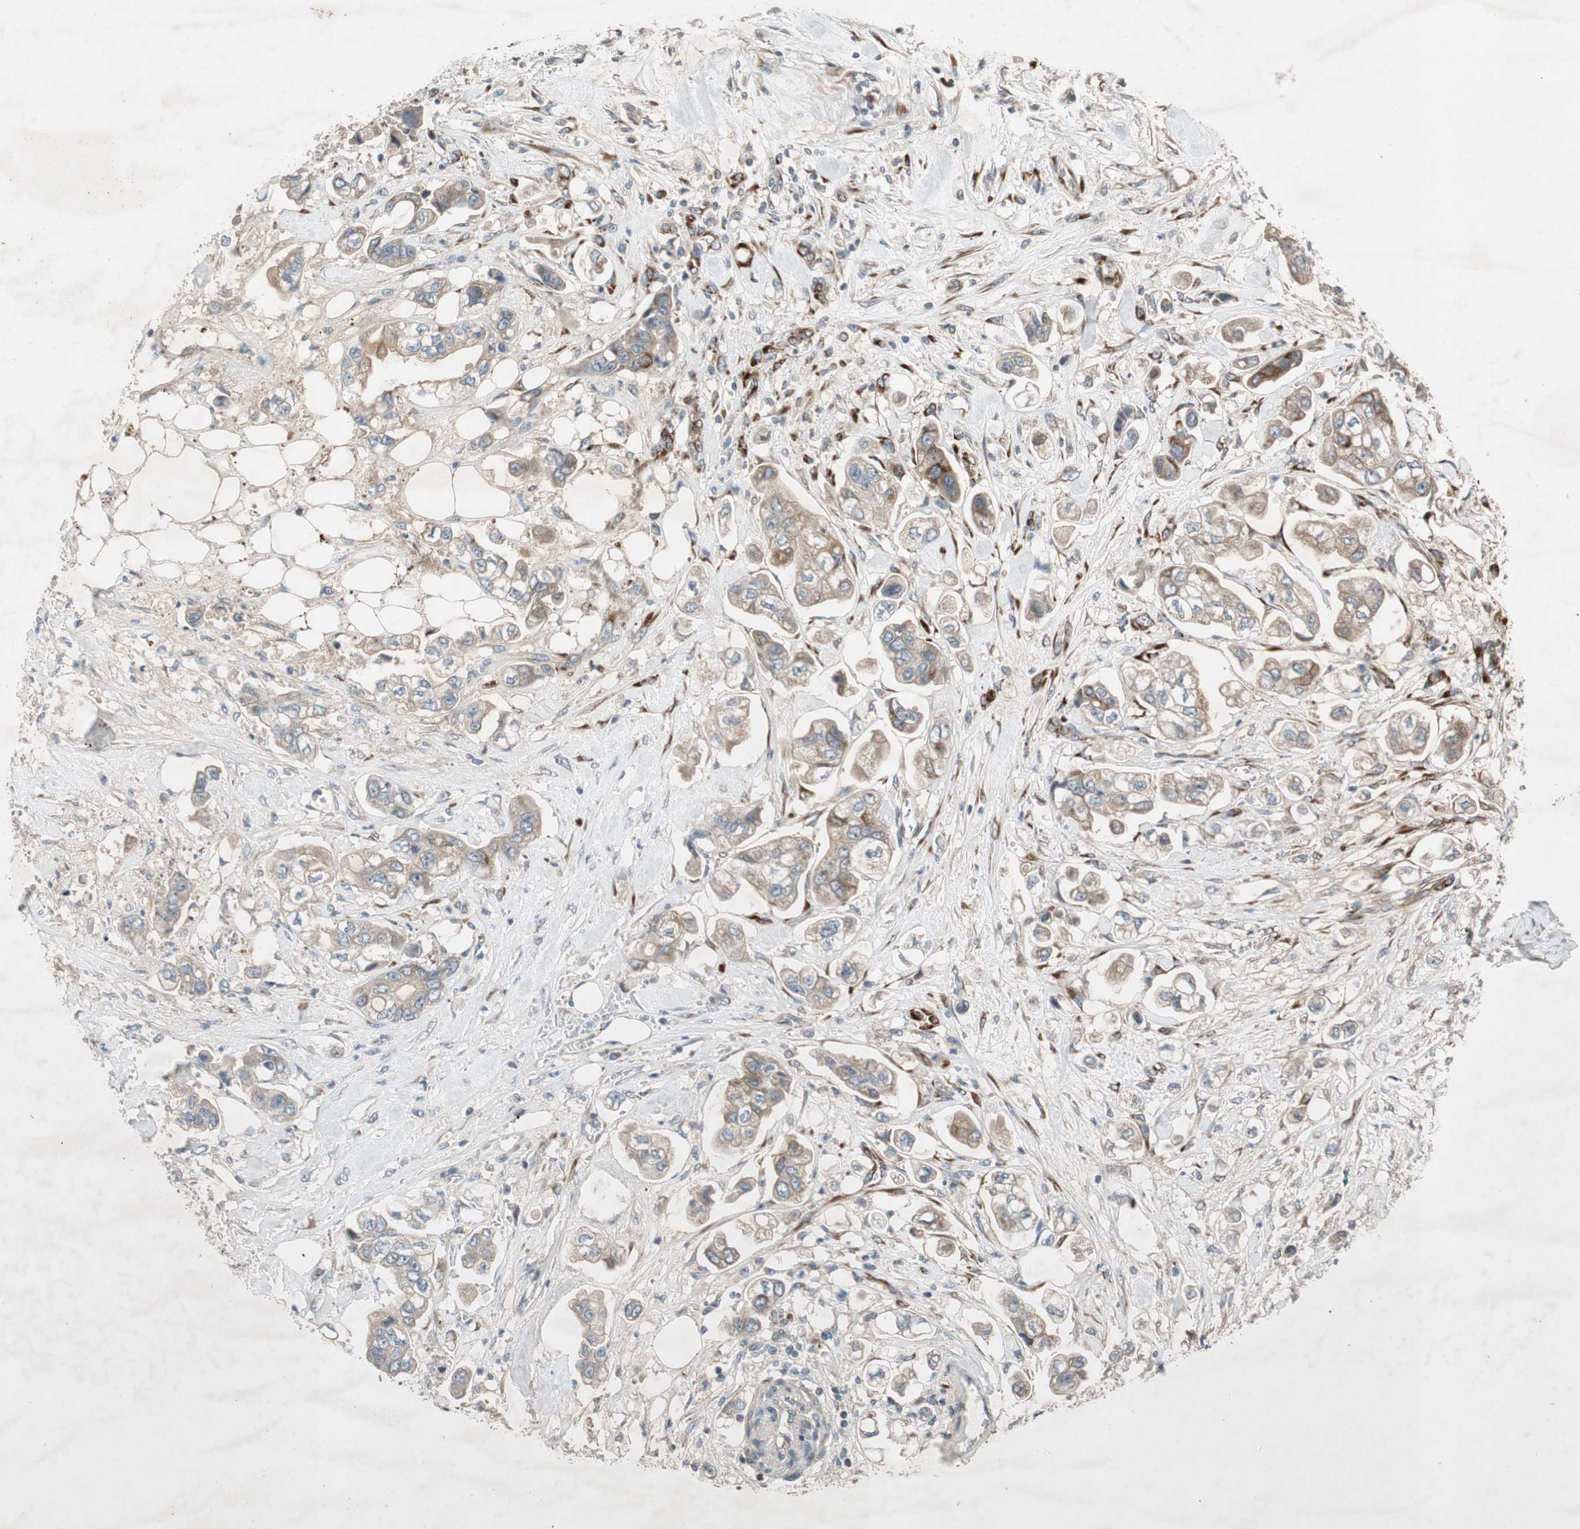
{"staining": {"intensity": "moderate", "quantity": ">75%", "location": "cytoplasmic/membranous"}, "tissue": "stomach cancer", "cell_type": "Tumor cells", "image_type": "cancer", "snomed": [{"axis": "morphology", "description": "Adenocarcinoma, NOS"}, {"axis": "topography", "description": "Stomach"}], "caption": "About >75% of tumor cells in stomach cancer demonstrate moderate cytoplasmic/membranous protein expression as visualized by brown immunohistochemical staining.", "gene": "APOO", "patient": {"sex": "male", "age": 62}}